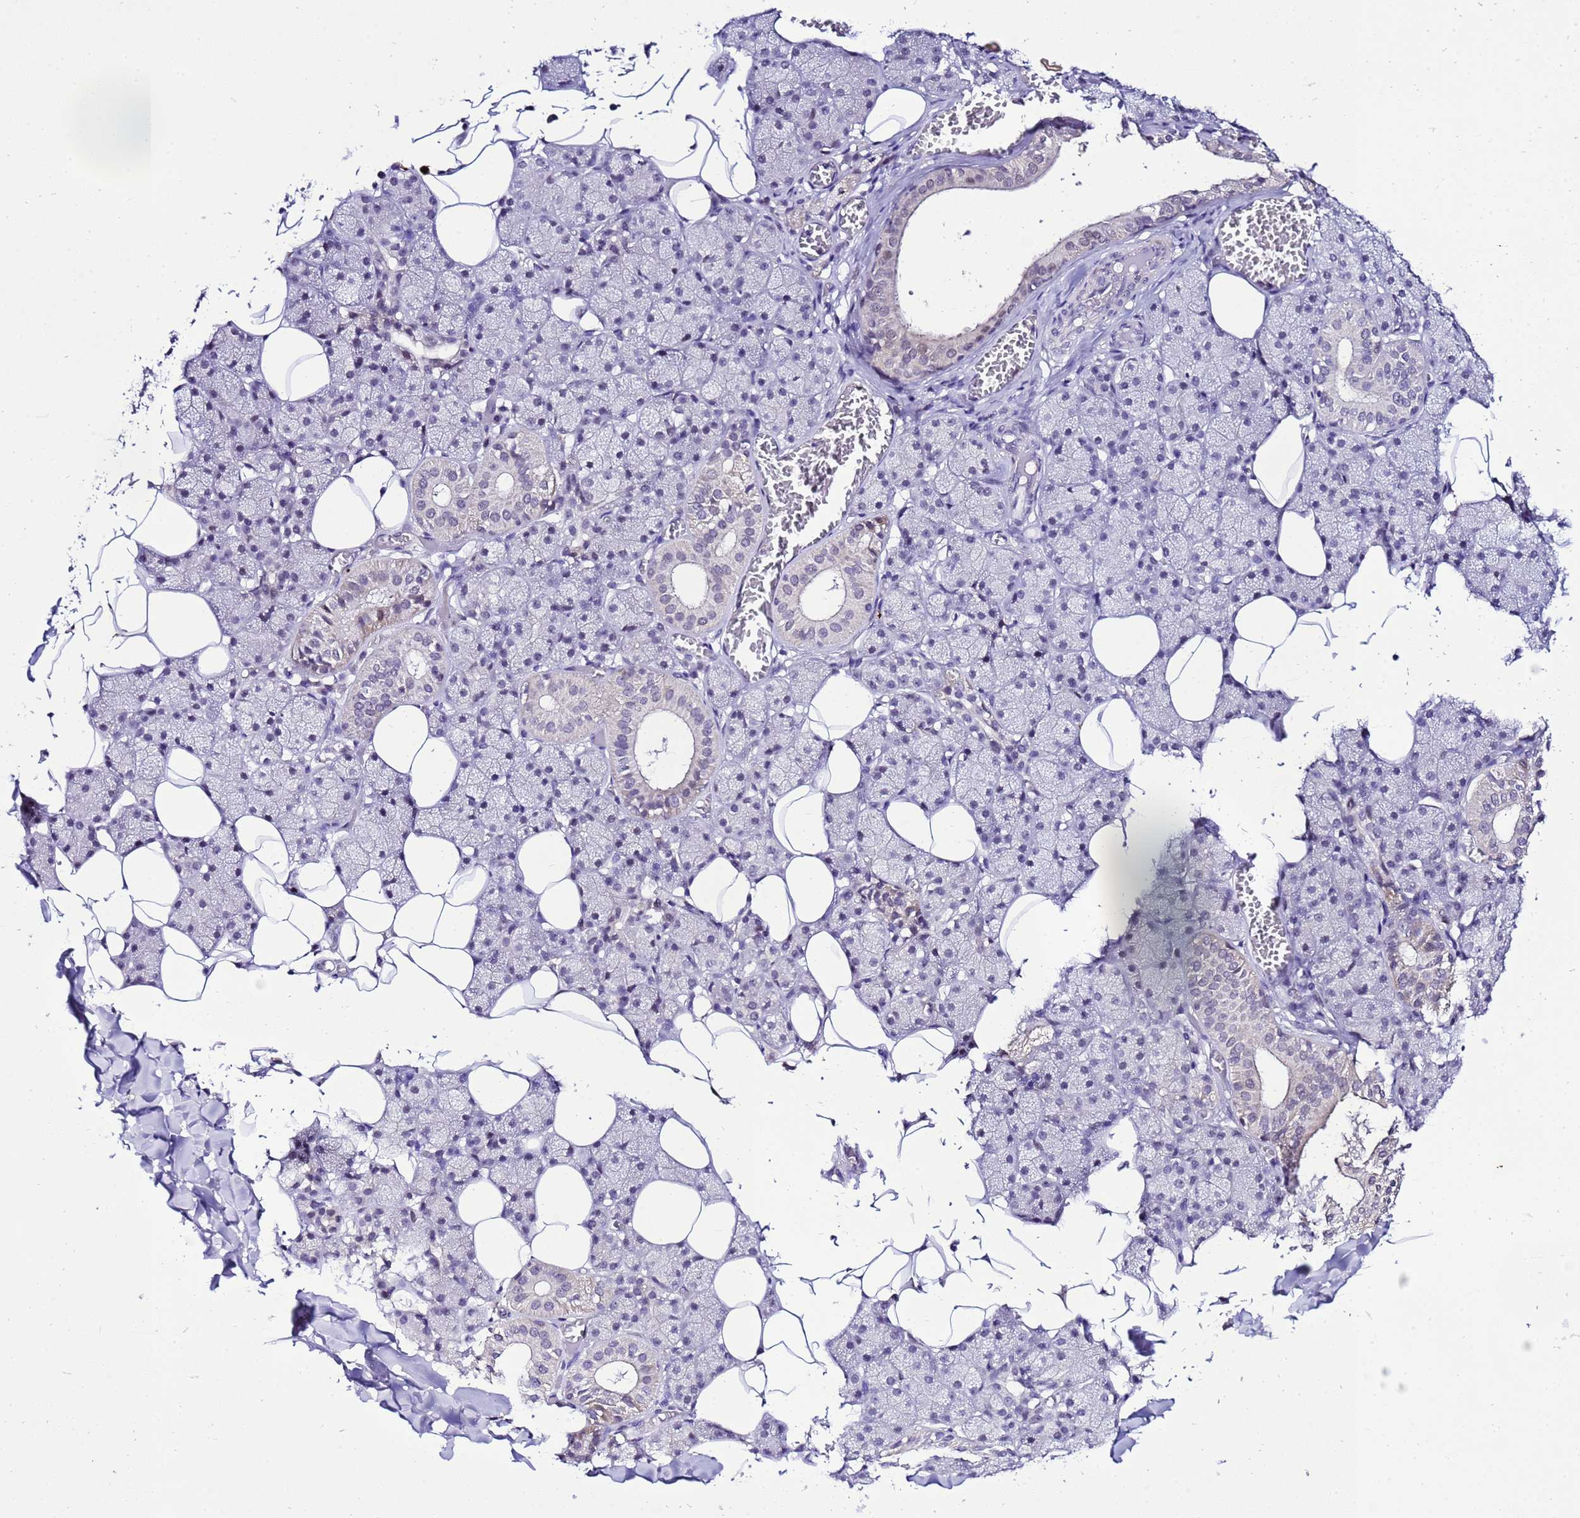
{"staining": {"intensity": "negative", "quantity": "none", "location": "none"}, "tissue": "salivary gland", "cell_type": "Glandular cells", "image_type": "normal", "snomed": [{"axis": "morphology", "description": "Normal tissue, NOS"}, {"axis": "topography", "description": "Salivary gland"}], "caption": "Immunohistochemistry of benign salivary gland displays no positivity in glandular cells.", "gene": "C19orf47", "patient": {"sex": "female", "age": 33}}